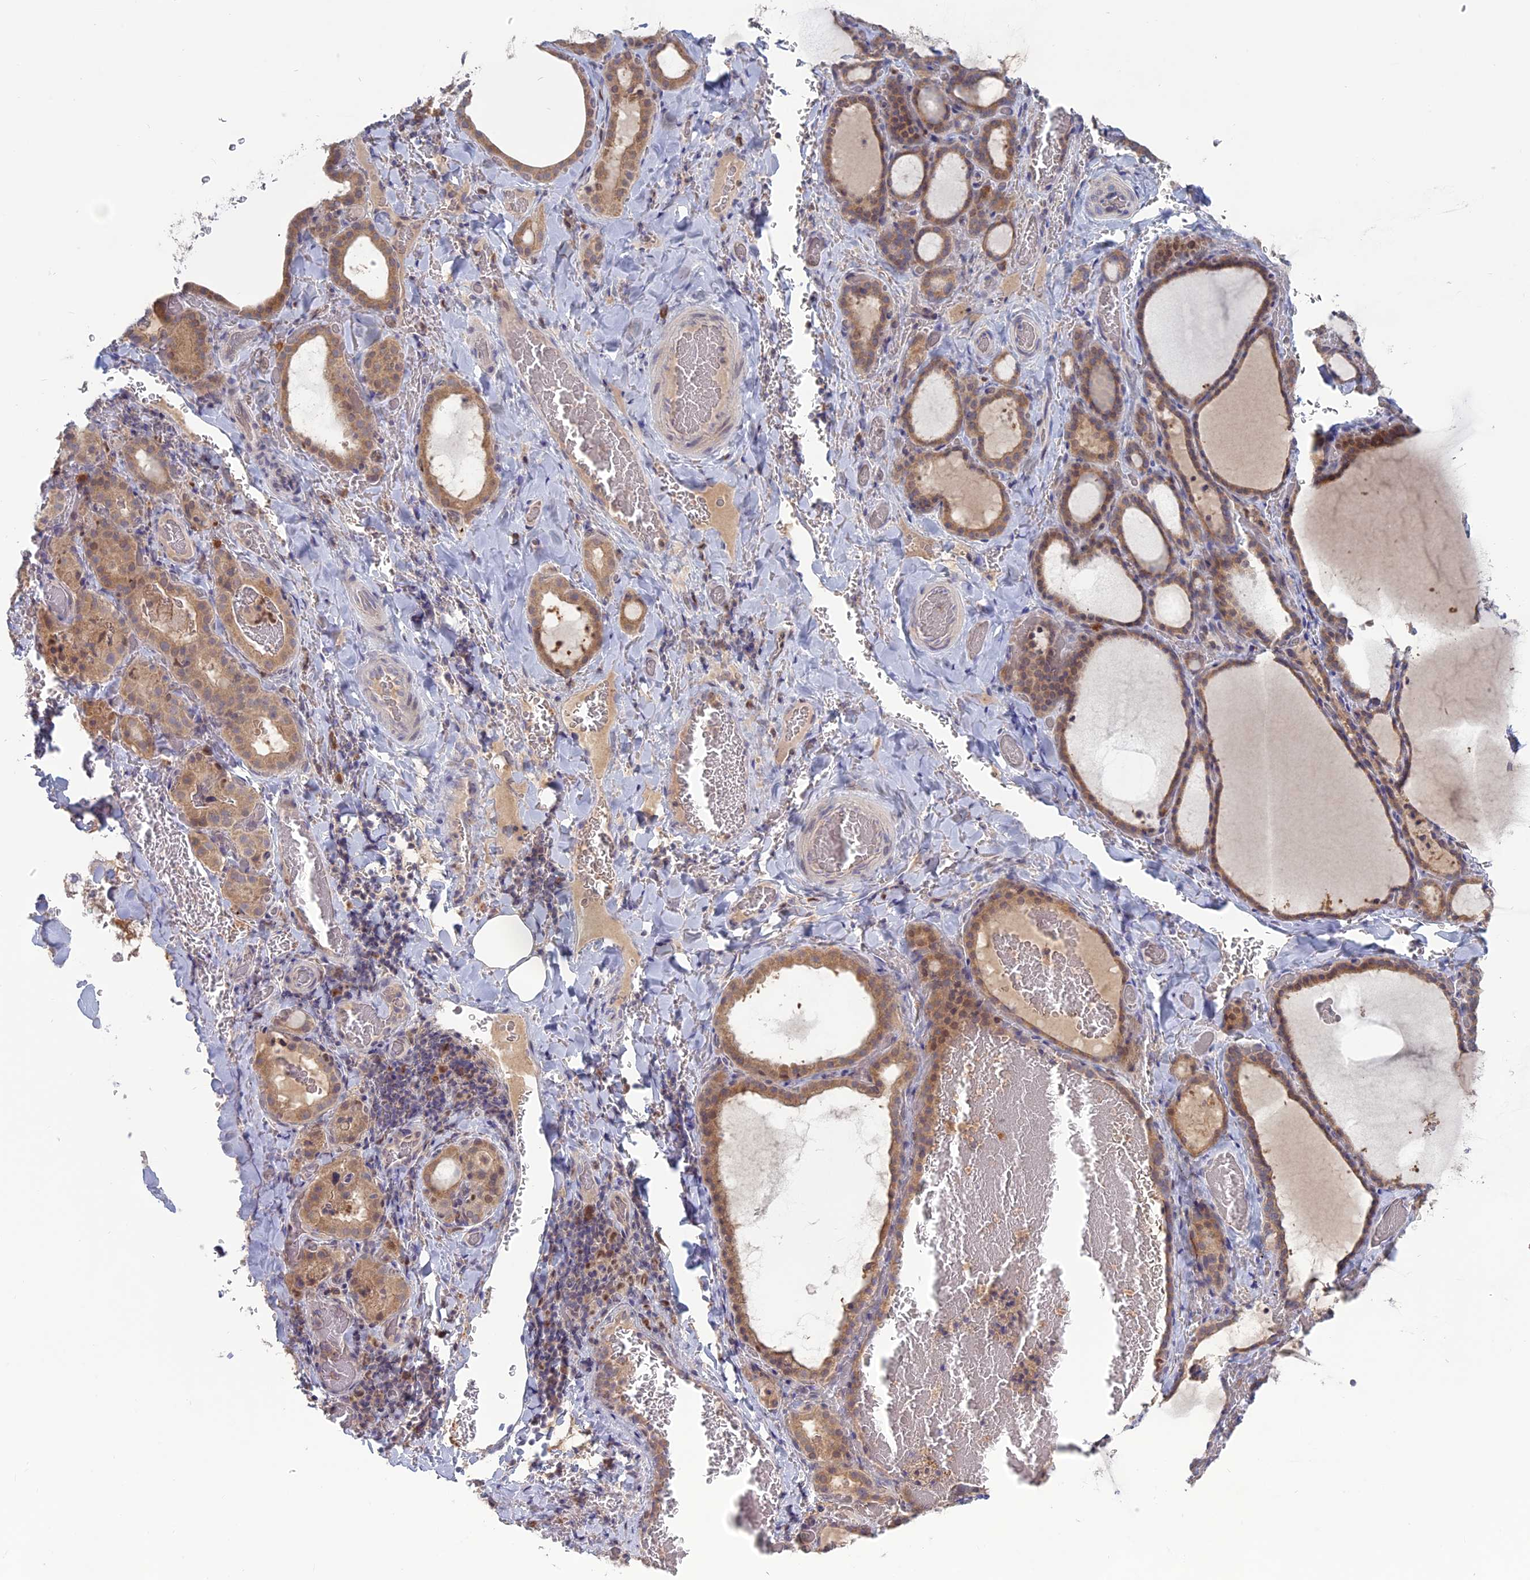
{"staining": {"intensity": "moderate", "quantity": ">75%", "location": "cytoplasmic/membranous"}, "tissue": "thyroid gland", "cell_type": "Glandular cells", "image_type": "normal", "snomed": [{"axis": "morphology", "description": "Normal tissue, NOS"}, {"axis": "topography", "description": "Thyroid gland"}], "caption": "Glandular cells display moderate cytoplasmic/membranous positivity in approximately >75% of cells in normal thyroid gland. (Stains: DAB (3,3'-diaminobenzidine) in brown, nuclei in blue, Microscopy: brightfield microscopy at high magnification).", "gene": "TMEM208", "patient": {"sex": "female", "age": 39}}